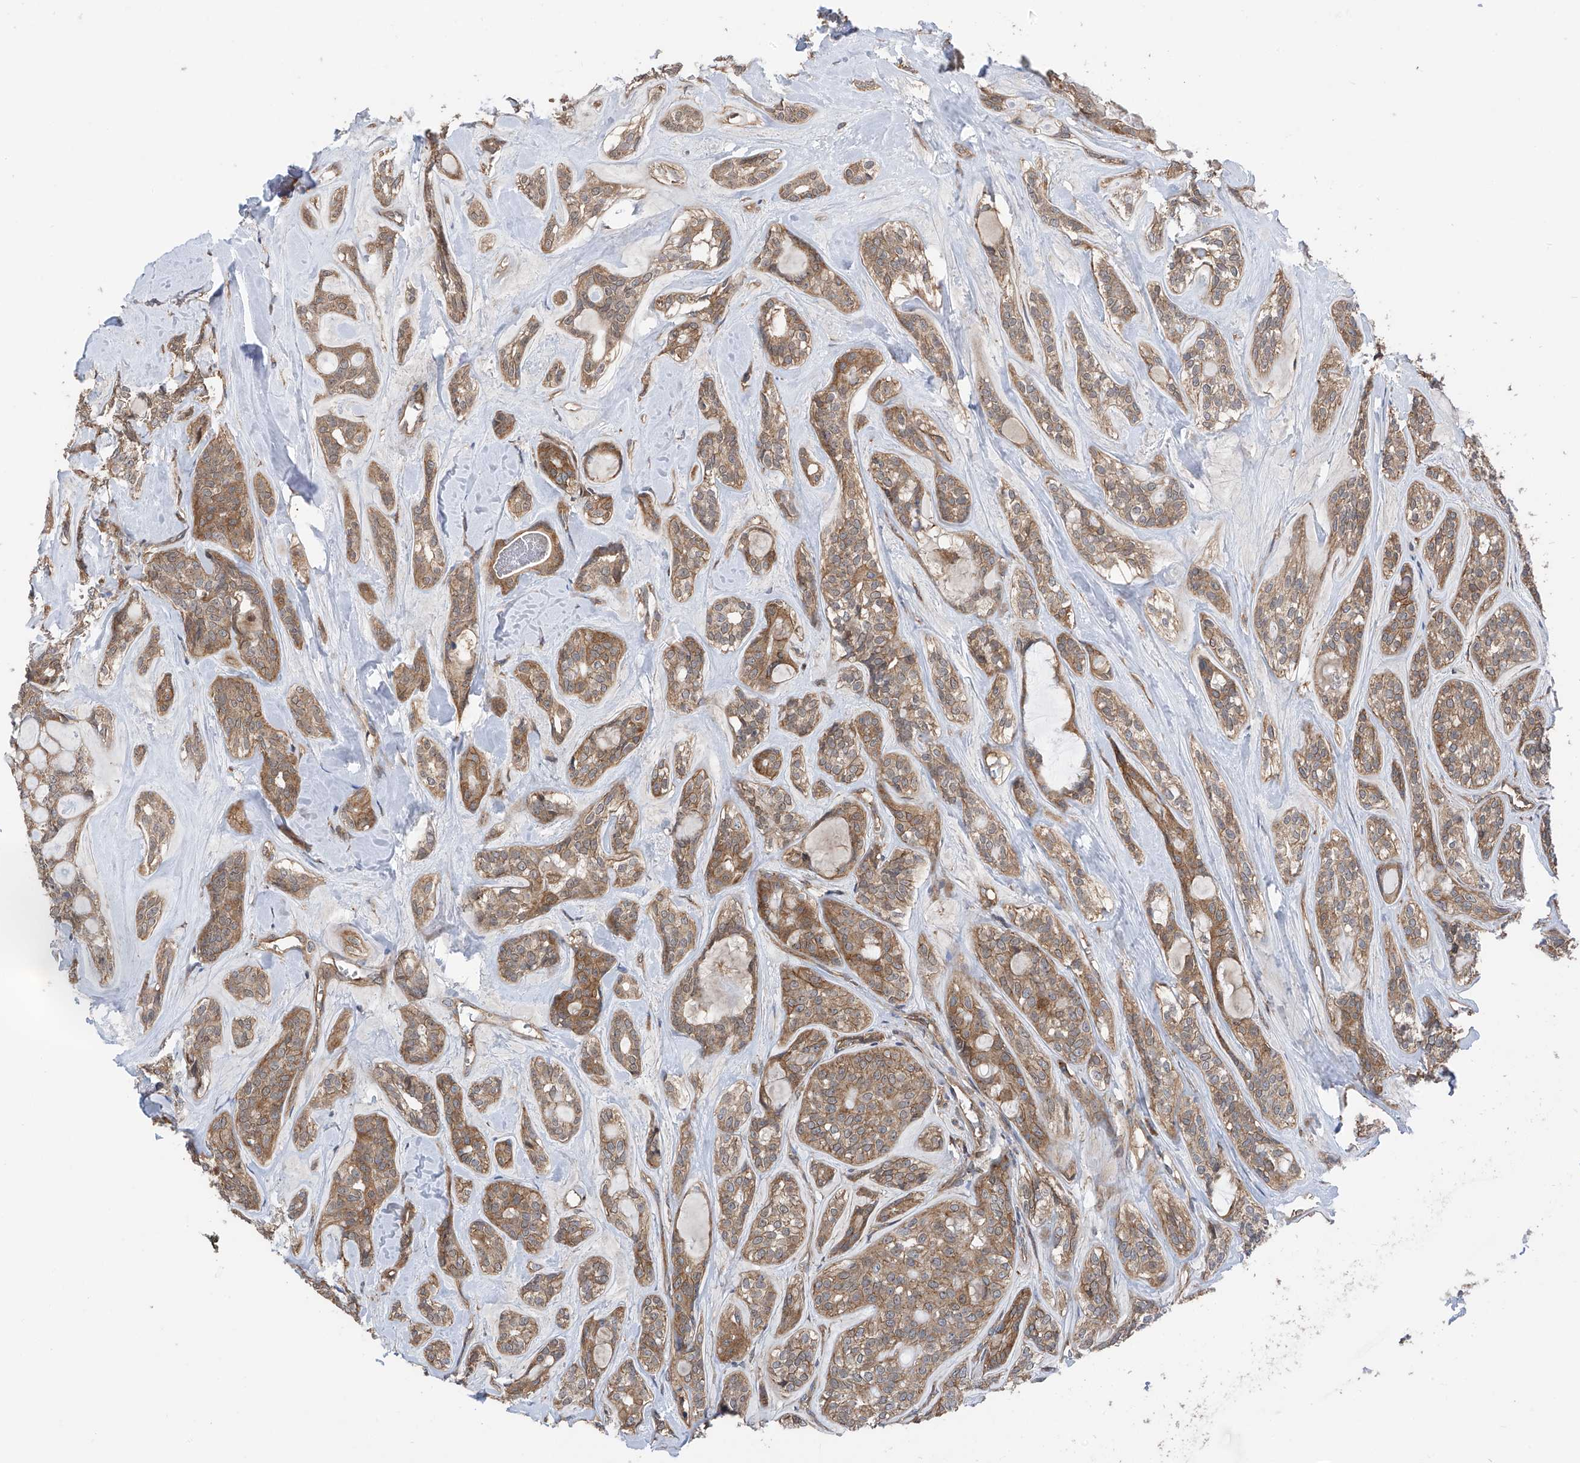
{"staining": {"intensity": "moderate", "quantity": ">75%", "location": "cytoplasmic/membranous"}, "tissue": "head and neck cancer", "cell_type": "Tumor cells", "image_type": "cancer", "snomed": [{"axis": "morphology", "description": "Adenocarcinoma, NOS"}, {"axis": "topography", "description": "Head-Neck"}], "caption": "There is medium levels of moderate cytoplasmic/membranous positivity in tumor cells of head and neck cancer (adenocarcinoma), as demonstrated by immunohistochemical staining (brown color).", "gene": "CHPF", "patient": {"sex": "male", "age": 66}}